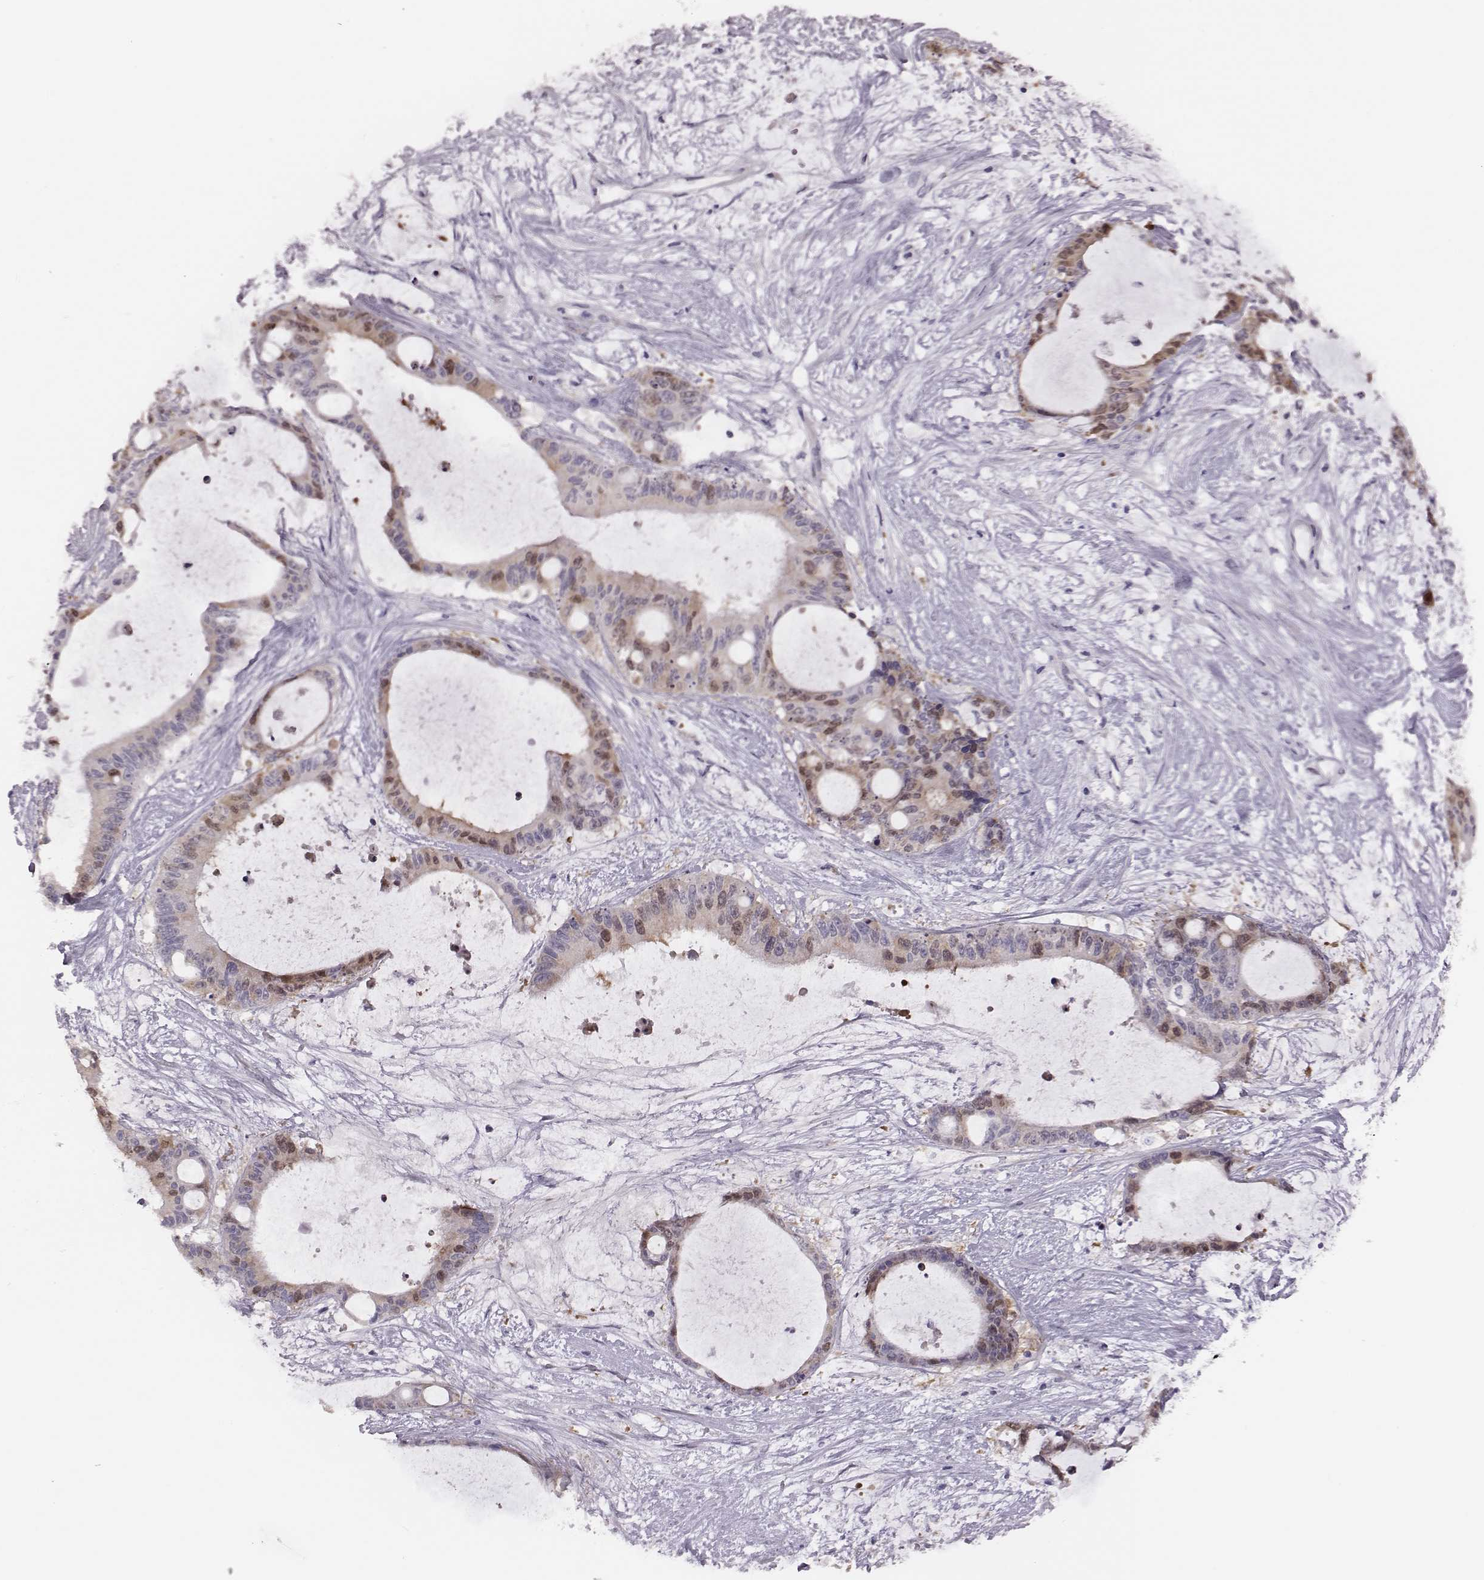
{"staining": {"intensity": "moderate", "quantity": "25%-75%", "location": "cytoplasmic/membranous,nuclear"}, "tissue": "liver cancer", "cell_type": "Tumor cells", "image_type": "cancer", "snomed": [{"axis": "morphology", "description": "Normal tissue, NOS"}, {"axis": "morphology", "description": "Cholangiocarcinoma"}, {"axis": "topography", "description": "Liver"}, {"axis": "topography", "description": "Peripheral nerve tissue"}], "caption": "An immunohistochemistry photomicrograph of tumor tissue is shown. Protein staining in brown highlights moderate cytoplasmic/membranous and nuclear positivity in cholangiocarcinoma (liver) within tumor cells.", "gene": "PBK", "patient": {"sex": "female", "age": 73}}